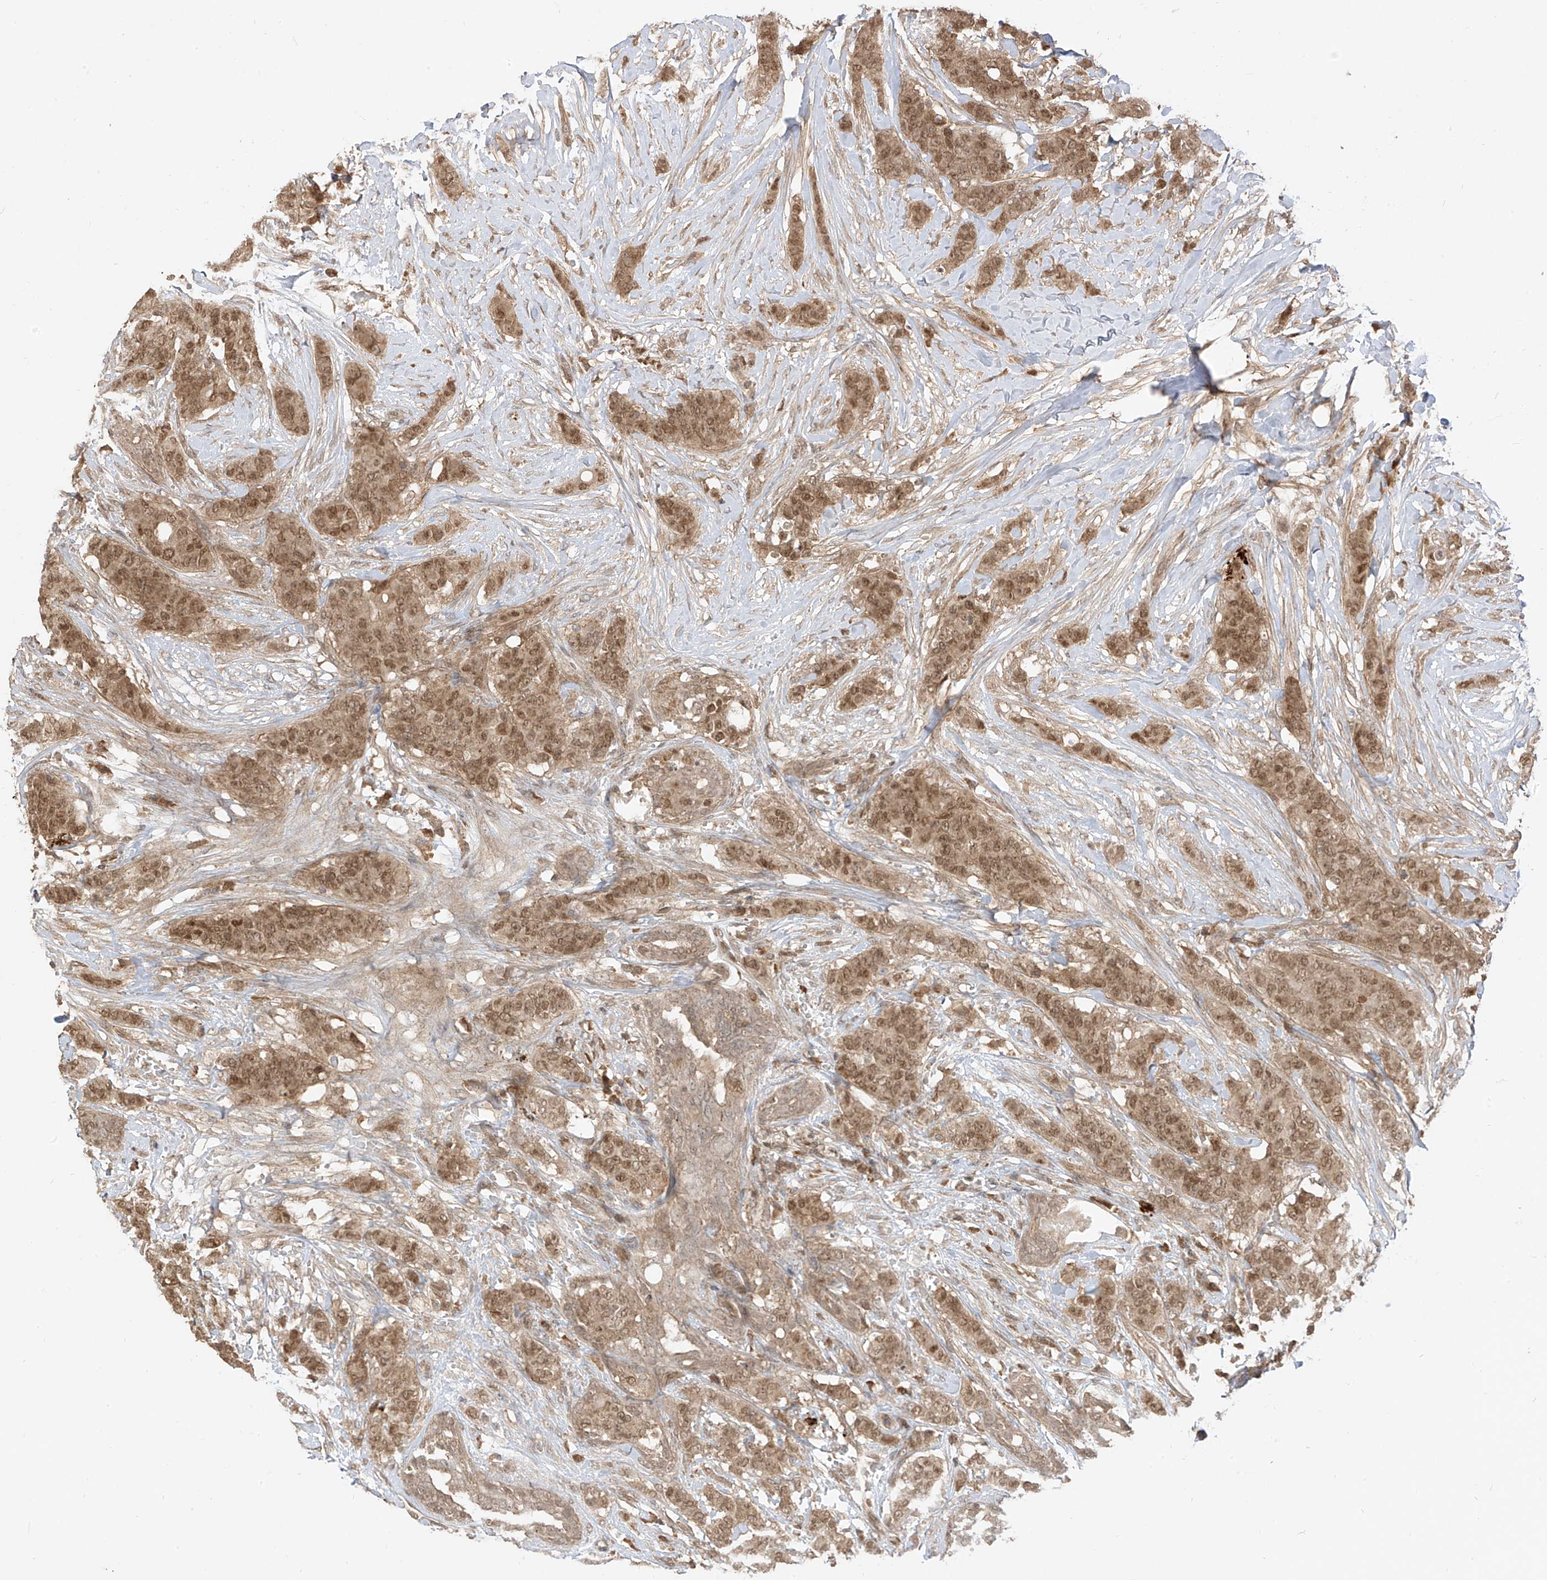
{"staining": {"intensity": "moderate", "quantity": ">75%", "location": "cytoplasmic/membranous,nuclear"}, "tissue": "breast cancer", "cell_type": "Tumor cells", "image_type": "cancer", "snomed": [{"axis": "morphology", "description": "Duct carcinoma"}, {"axis": "topography", "description": "Breast"}], "caption": "A brown stain shows moderate cytoplasmic/membranous and nuclear staining of a protein in human breast cancer tumor cells. Ihc stains the protein of interest in brown and the nuclei are stained blue.", "gene": "LCOR", "patient": {"sex": "female", "age": 40}}